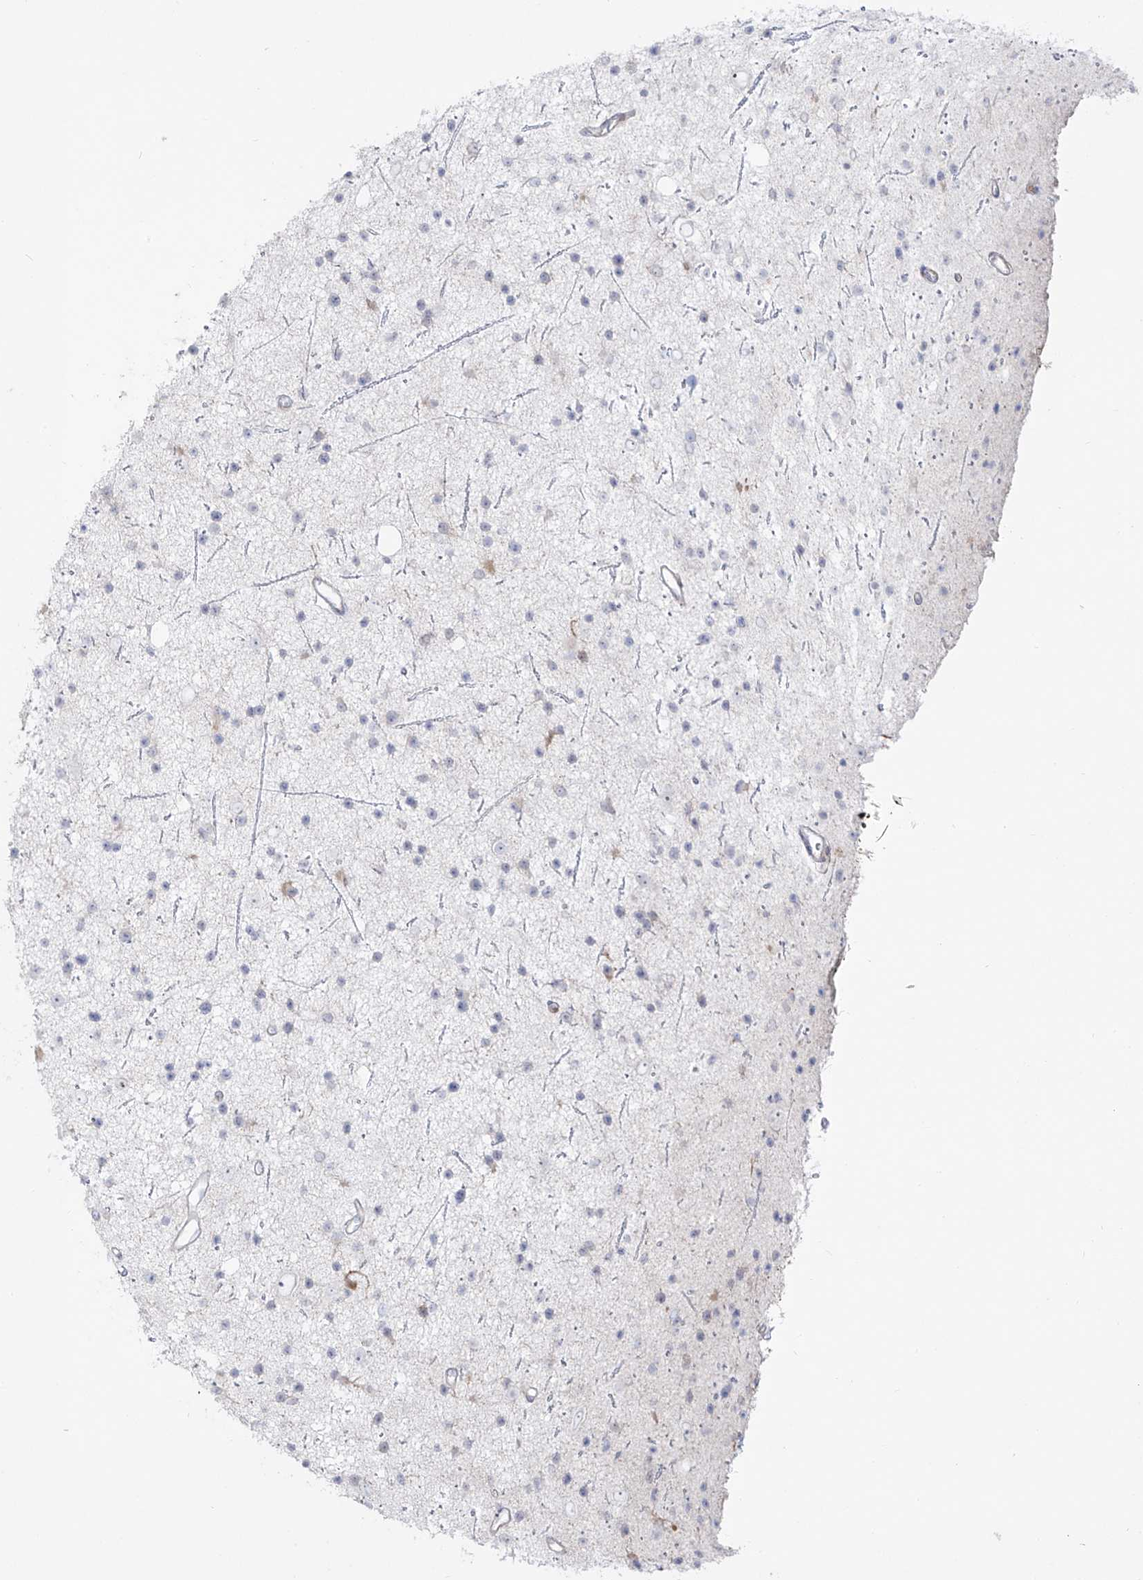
{"staining": {"intensity": "negative", "quantity": "none", "location": "none"}, "tissue": "glioma", "cell_type": "Tumor cells", "image_type": "cancer", "snomed": [{"axis": "morphology", "description": "Glioma, malignant, Low grade"}, {"axis": "topography", "description": "Cerebral cortex"}], "caption": "IHC image of human low-grade glioma (malignant) stained for a protein (brown), which displays no positivity in tumor cells.", "gene": "ZNF180", "patient": {"sex": "female", "age": 39}}